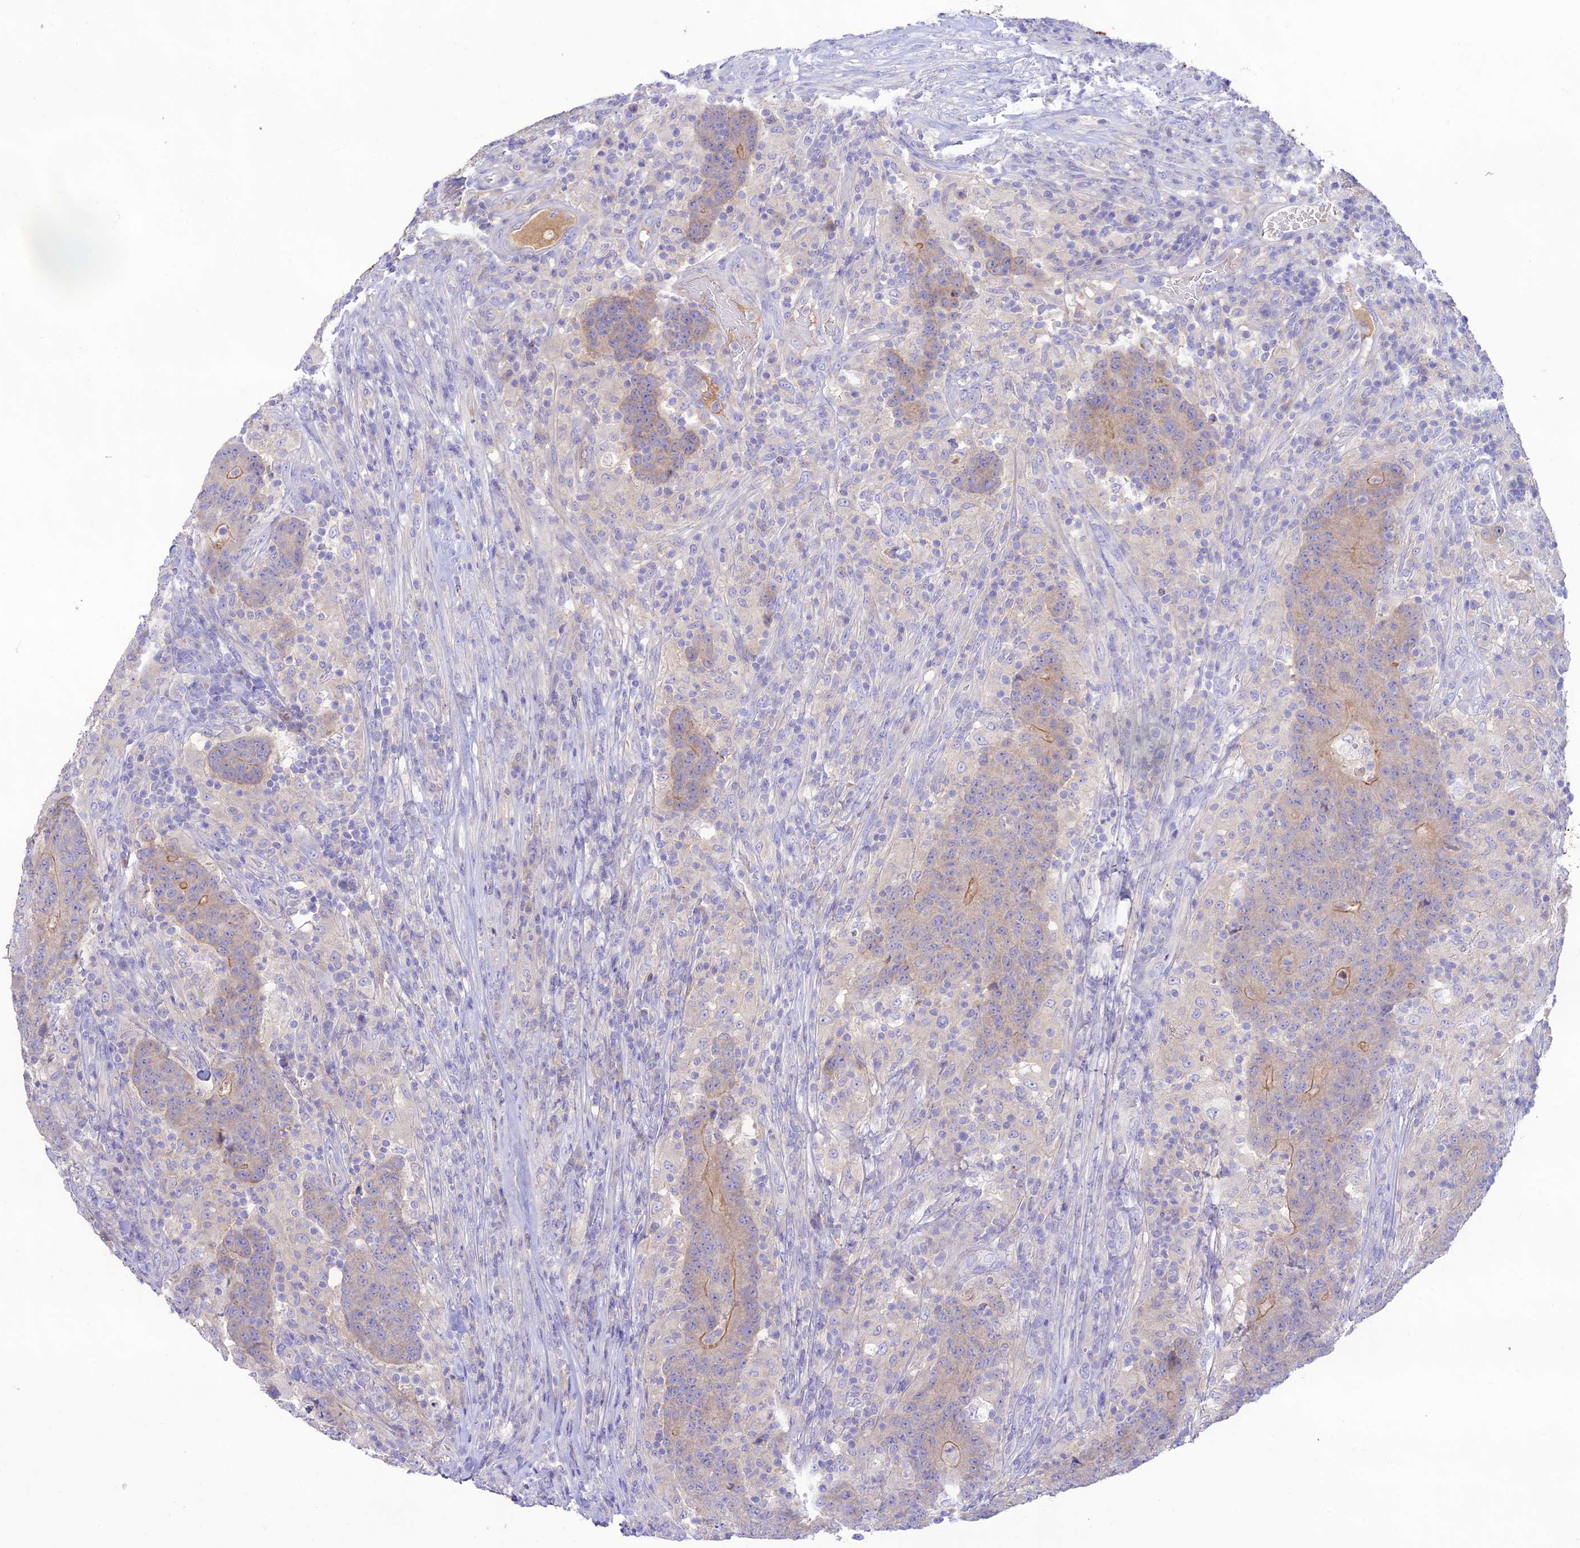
{"staining": {"intensity": "moderate", "quantity": "<25%", "location": "cytoplasmic/membranous"}, "tissue": "colorectal cancer", "cell_type": "Tumor cells", "image_type": "cancer", "snomed": [{"axis": "morphology", "description": "Adenocarcinoma, NOS"}, {"axis": "topography", "description": "Colon"}], "caption": "This is a micrograph of immunohistochemistry staining of adenocarcinoma (colorectal), which shows moderate staining in the cytoplasmic/membranous of tumor cells.", "gene": "NLRP9", "patient": {"sex": "female", "age": 75}}